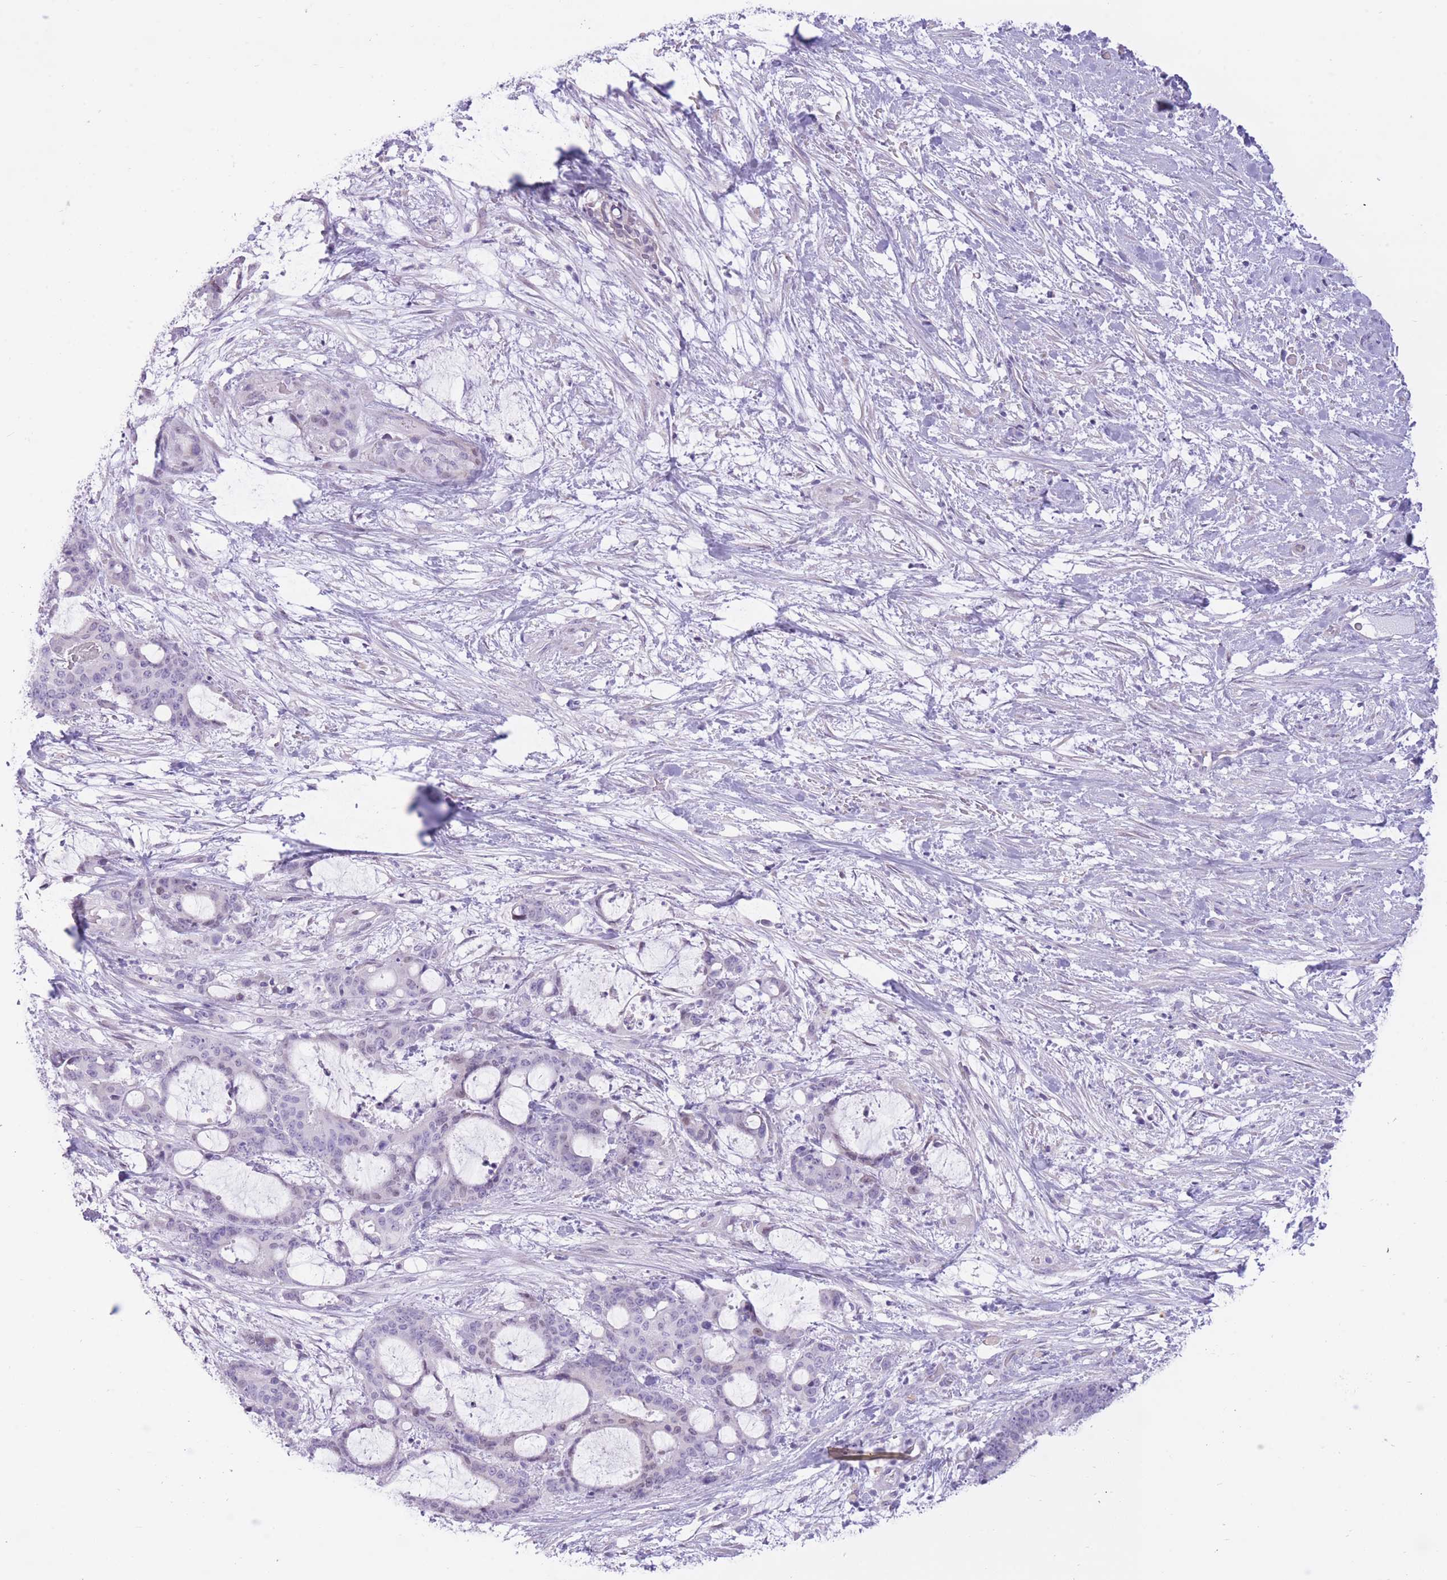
{"staining": {"intensity": "negative", "quantity": "none", "location": "none"}, "tissue": "liver cancer", "cell_type": "Tumor cells", "image_type": "cancer", "snomed": [{"axis": "morphology", "description": "Normal tissue, NOS"}, {"axis": "morphology", "description": "Cholangiocarcinoma"}, {"axis": "topography", "description": "Liver"}, {"axis": "topography", "description": "Peripheral nerve tissue"}], "caption": "Immunohistochemistry of cholangiocarcinoma (liver) displays no expression in tumor cells.", "gene": "WDR70", "patient": {"sex": "female", "age": 73}}